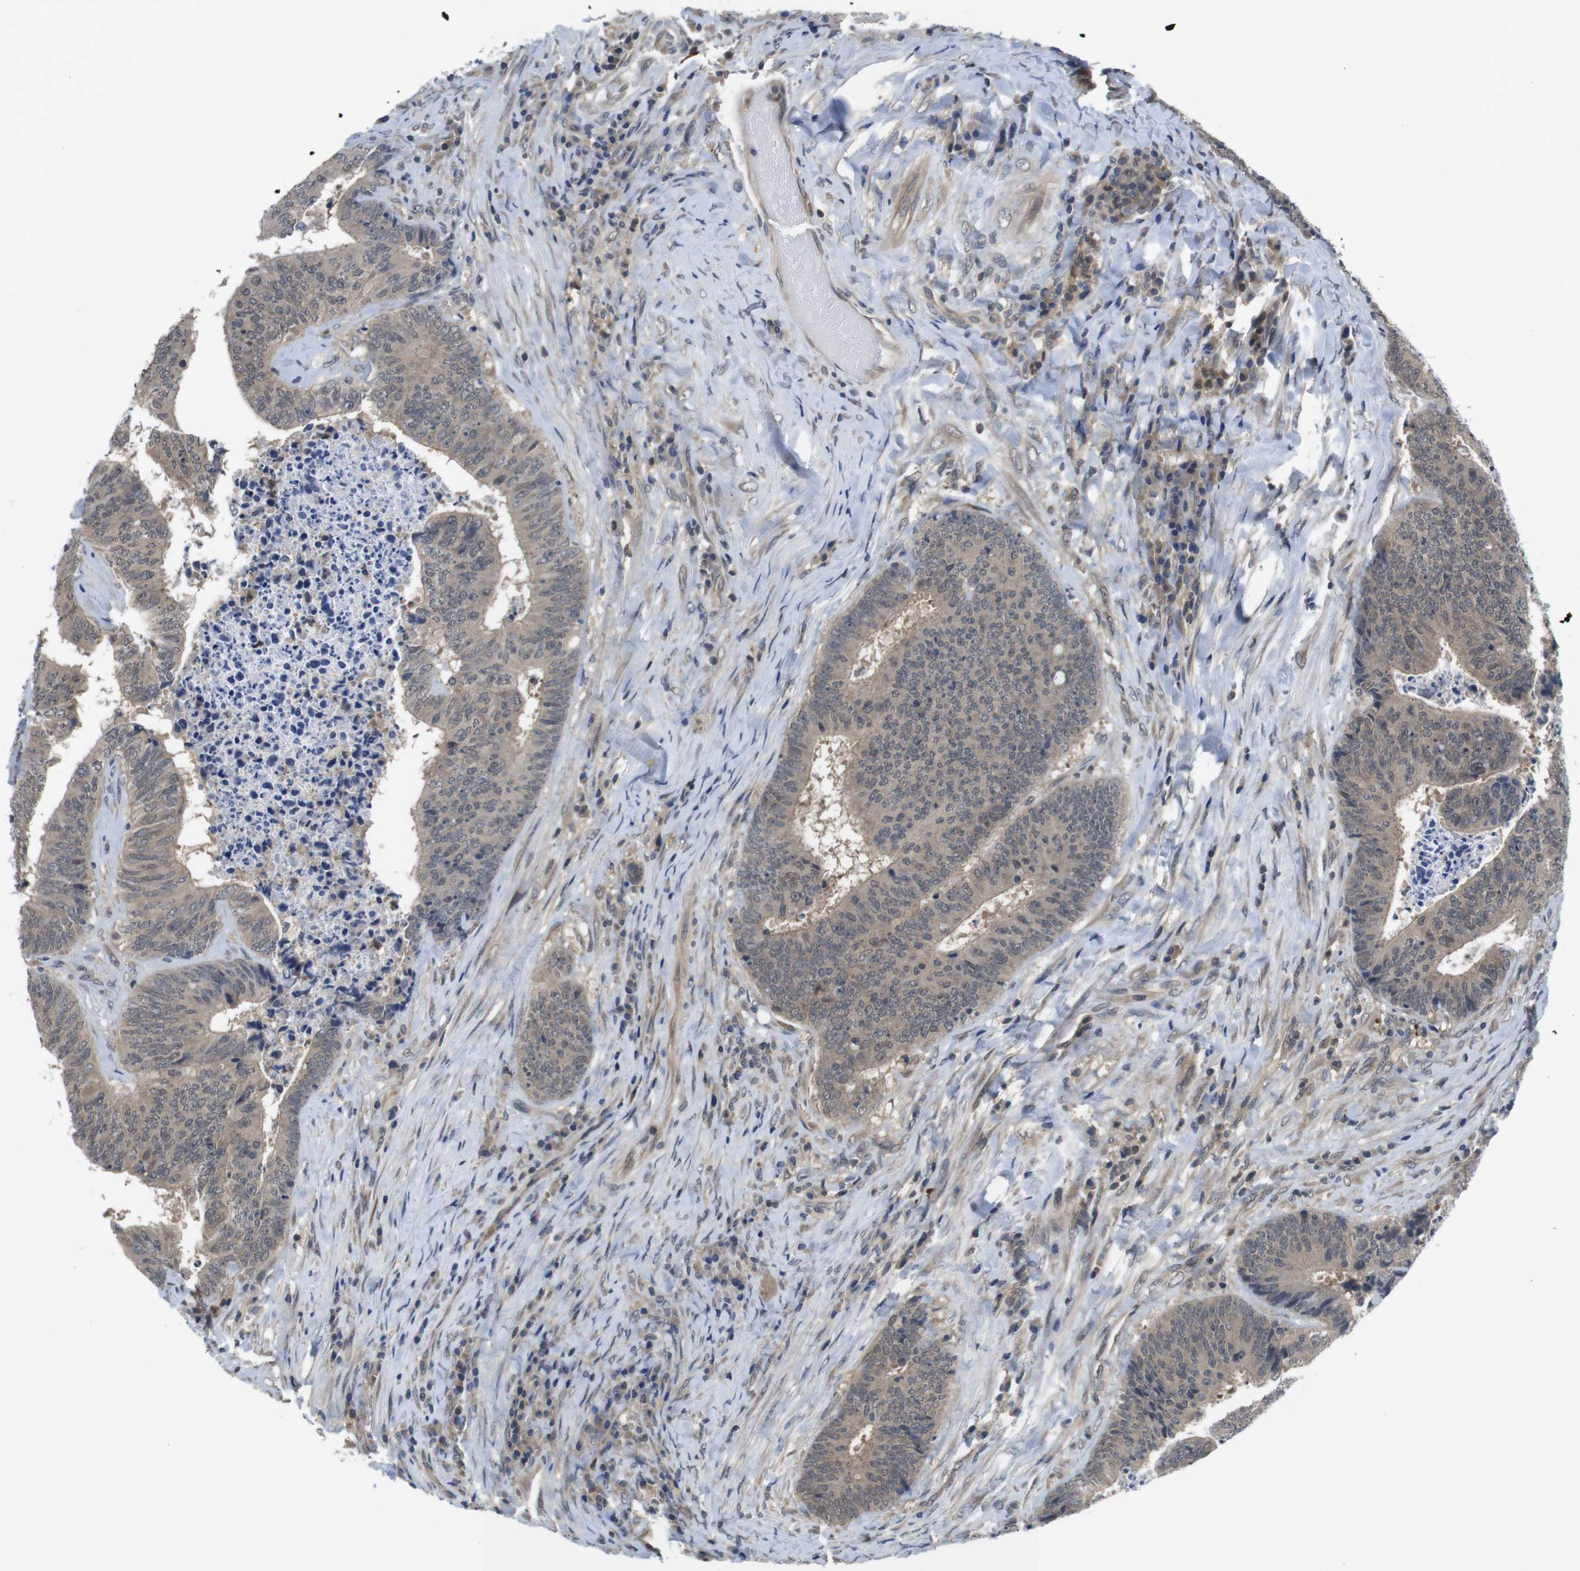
{"staining": {"intensity": "moderate", "quantity": ">75%", "location": "cytoplasmic/membranous"}, "tissue": "colorectal cancer", "cell_type": "Tumor cells", "image_type": "cancer", "snomed": [{"axis": "morphology", "description": "Adenocarcinoma, NOS"}, {"axis": "topography", "description": "Rectum"}], "caption": "Colorectal adenocarcinoma was stained to show a protein in brown. There is medium levels of moderate cytoplasmic/membranous positivity in about >75% of tumor cells.", "gene": "FADD", "patient": {"sex": "male", "age": 72}}